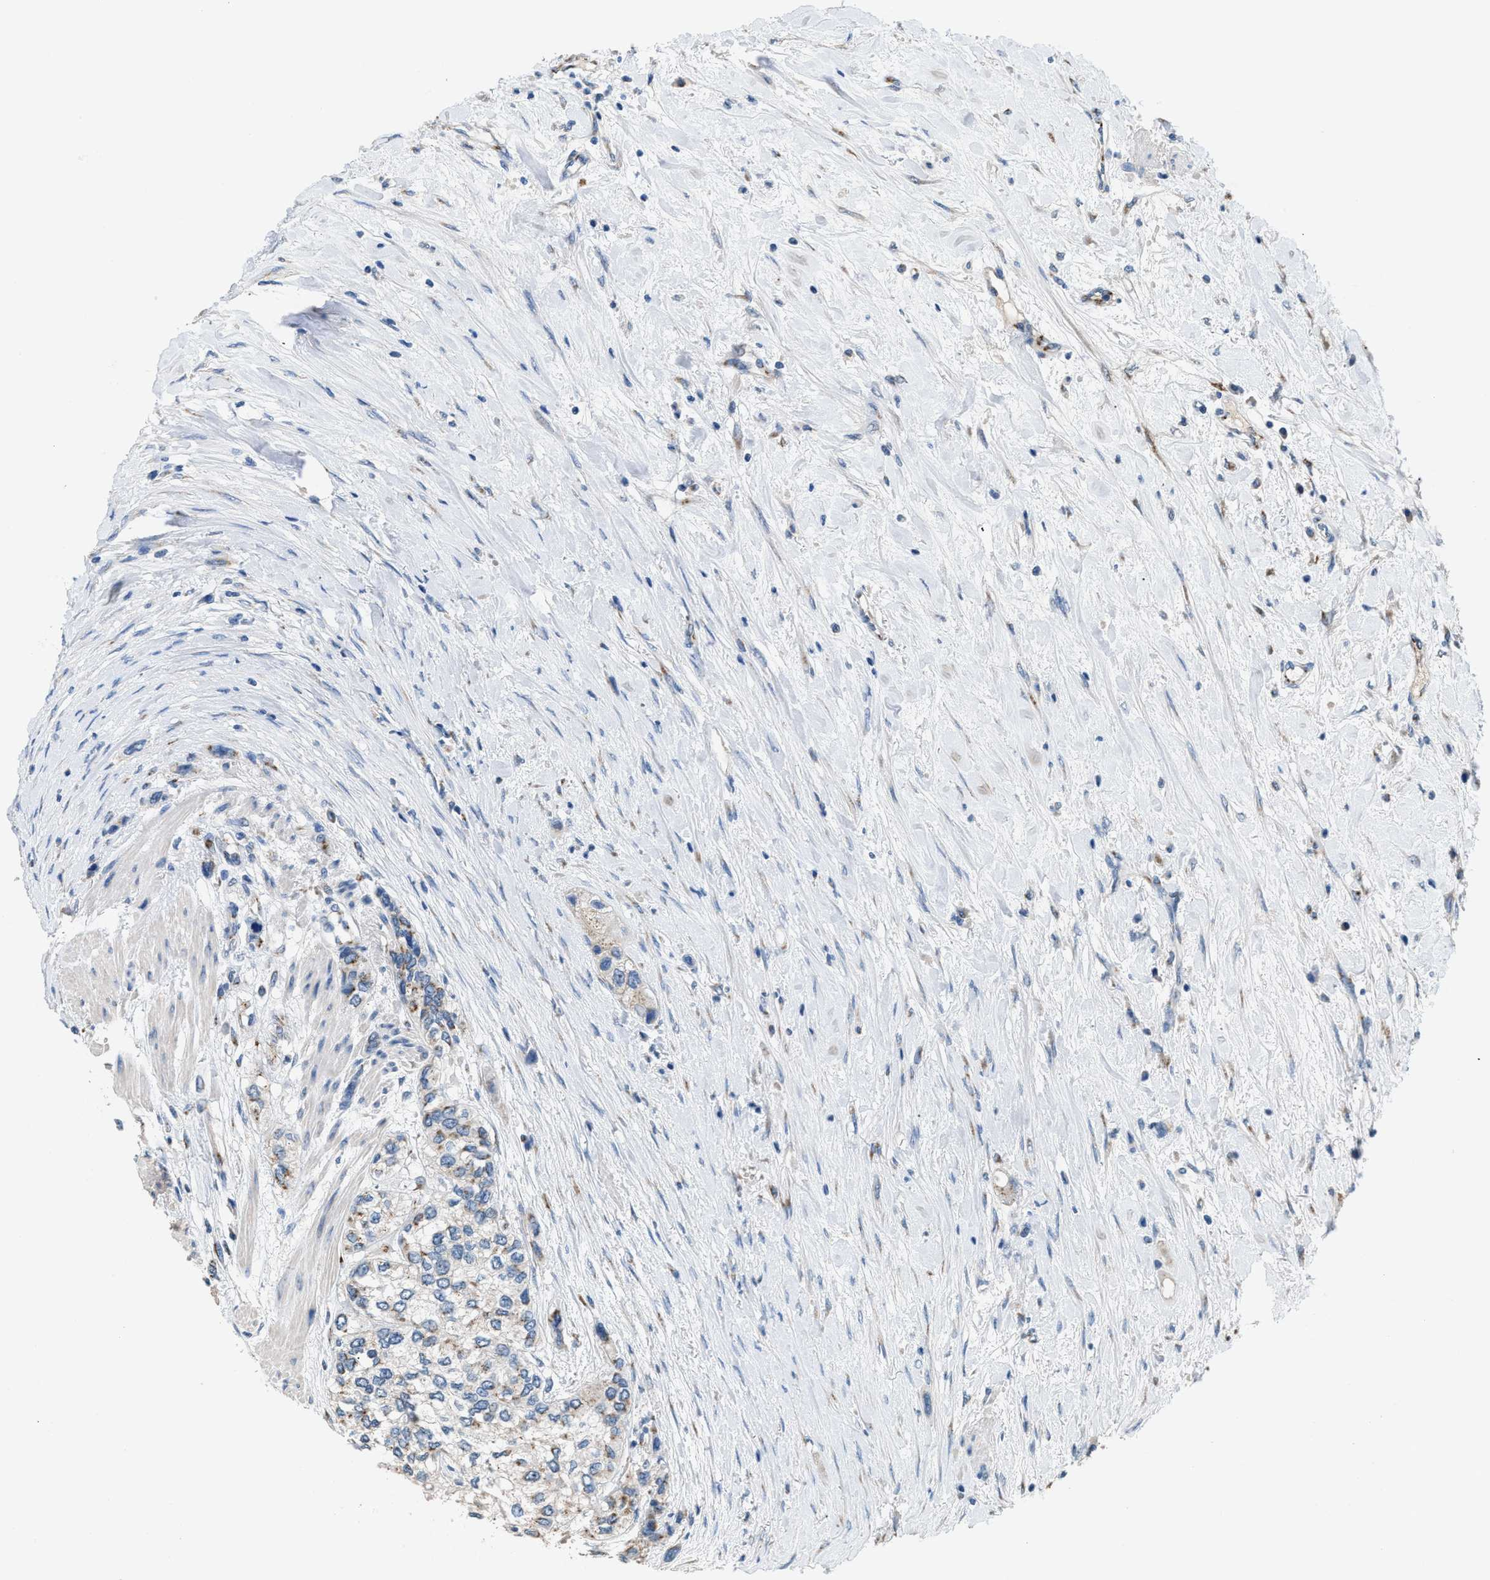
{"staining": {"intensity": "moderate", "quantity": "<25%", "location": "cytoplasmic/membranous"}, "tissue": "urothelial cancer", "cell_type": "Tumor cells", "image_type": "cancer", "snomed": [{"axis": "morphology", "description": "Urothelial carcinoma, High grade"}, {"axis": "topography", "description": "Urinary bladder"}], "caption": "Human urothelial cancer stained with a brown dye displays moderate cytoplasmic/membranous positive positivity in about <25% of tumor cells.", "gene": "GOLM1", "patient": {"sex": "female", "age": 56}}